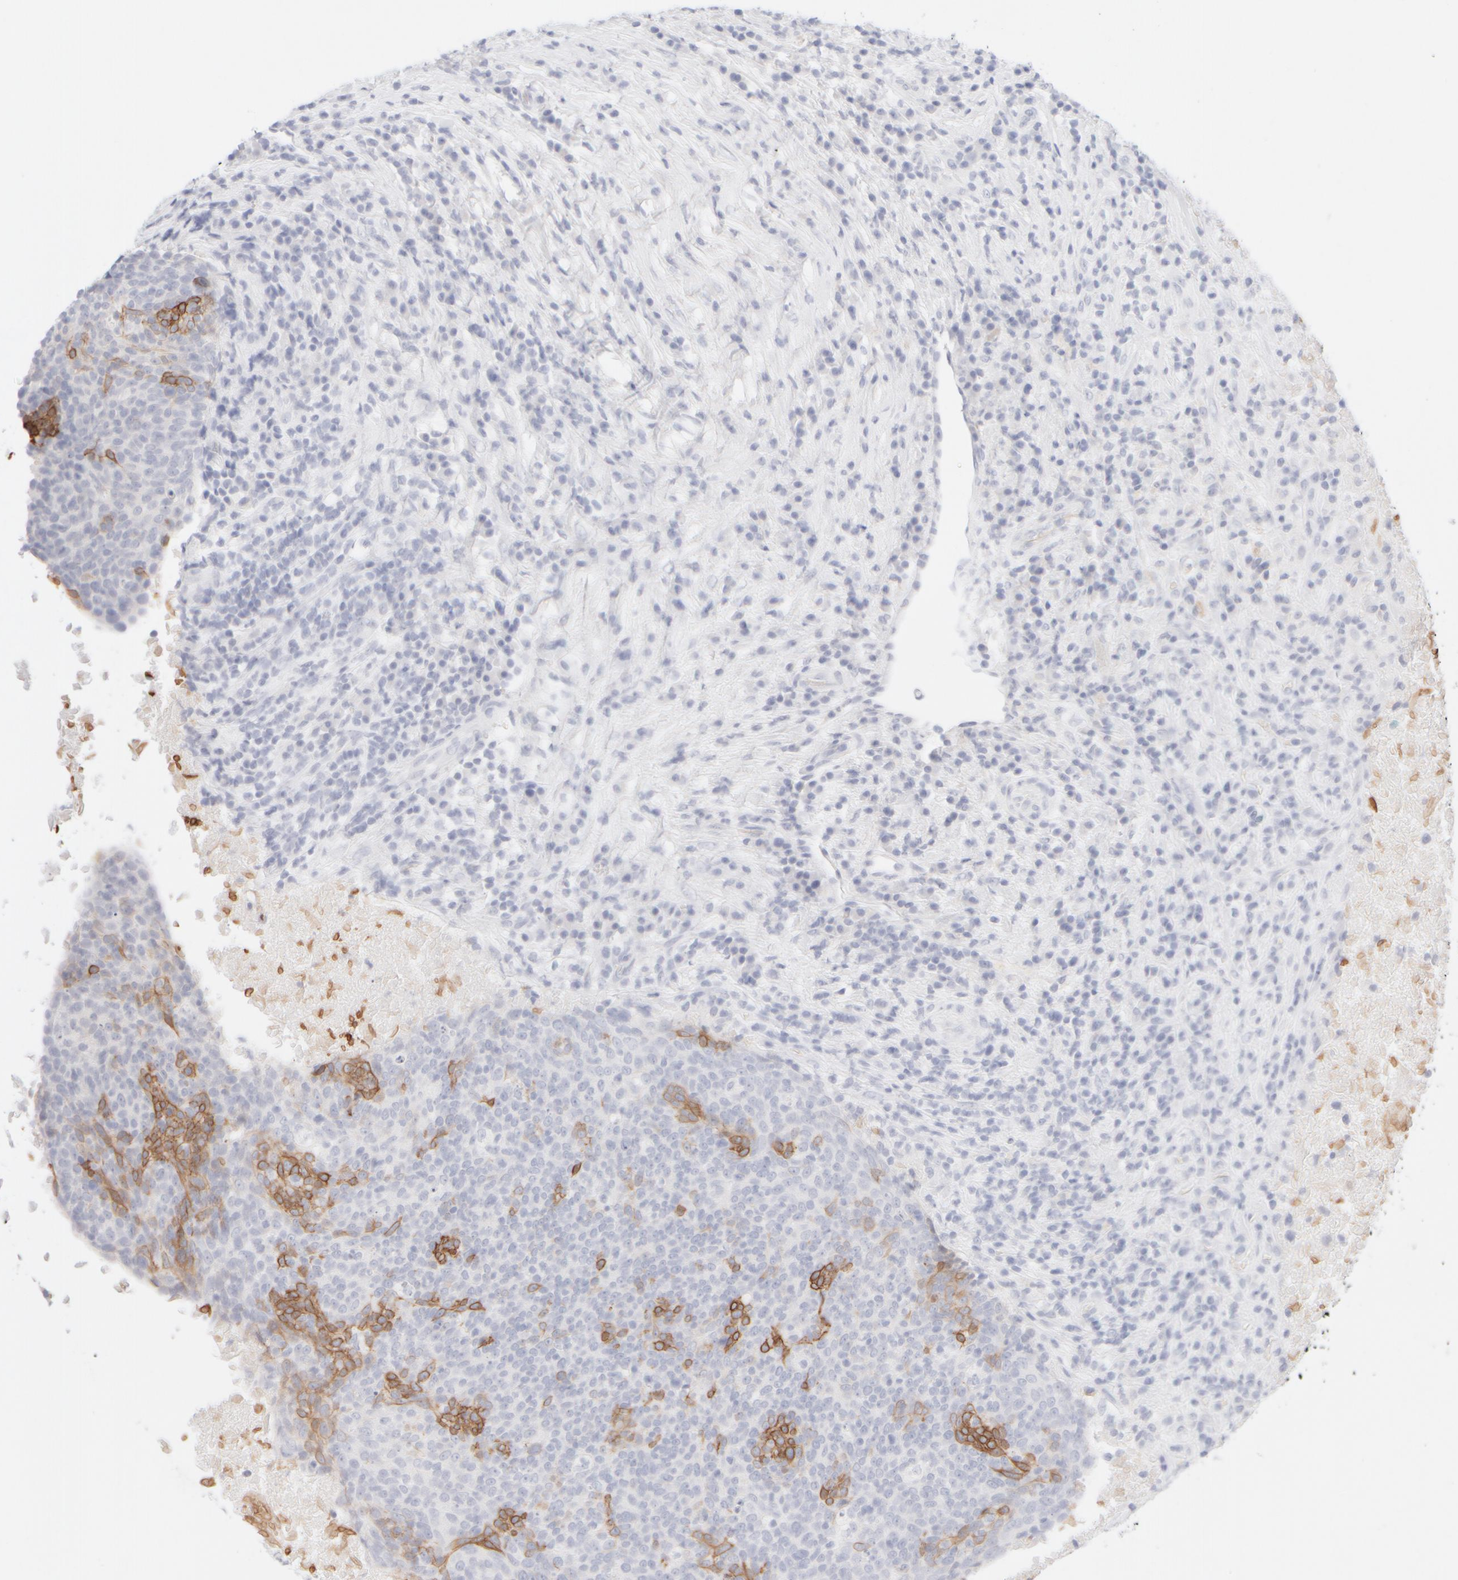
{"staining": {"intensity": "moderate", "quantity": "<25%", "location": "cytoplasmic/membranous"}, "tissue": "head and neck cancer", "cell_type": "Tumor cells", "image_type": "cancer", "snomed": [{"axis": "morphology", "description": "Squamous cell carcinoma, NOS"}, {"axis": "morphology", "description": "Squamous cell carcinoma, metastatic, NOS"}, {"axis": "topography", "description": "Lymph node"}, {"axis": "topography", "description": "Head-Neck"}], "caption": "Immunohistochemical staining of metastatic squamous cell carcinoma (head and neck) exhibits low levels of moderate cytoplasmic/membranous protein staining in approximately <25% of tumor cells. (brown staining indicates protein expression, while blue staining denotes nuclei).", "gene": "KRT15", "patient": {"sex": "male", "age": 62}}